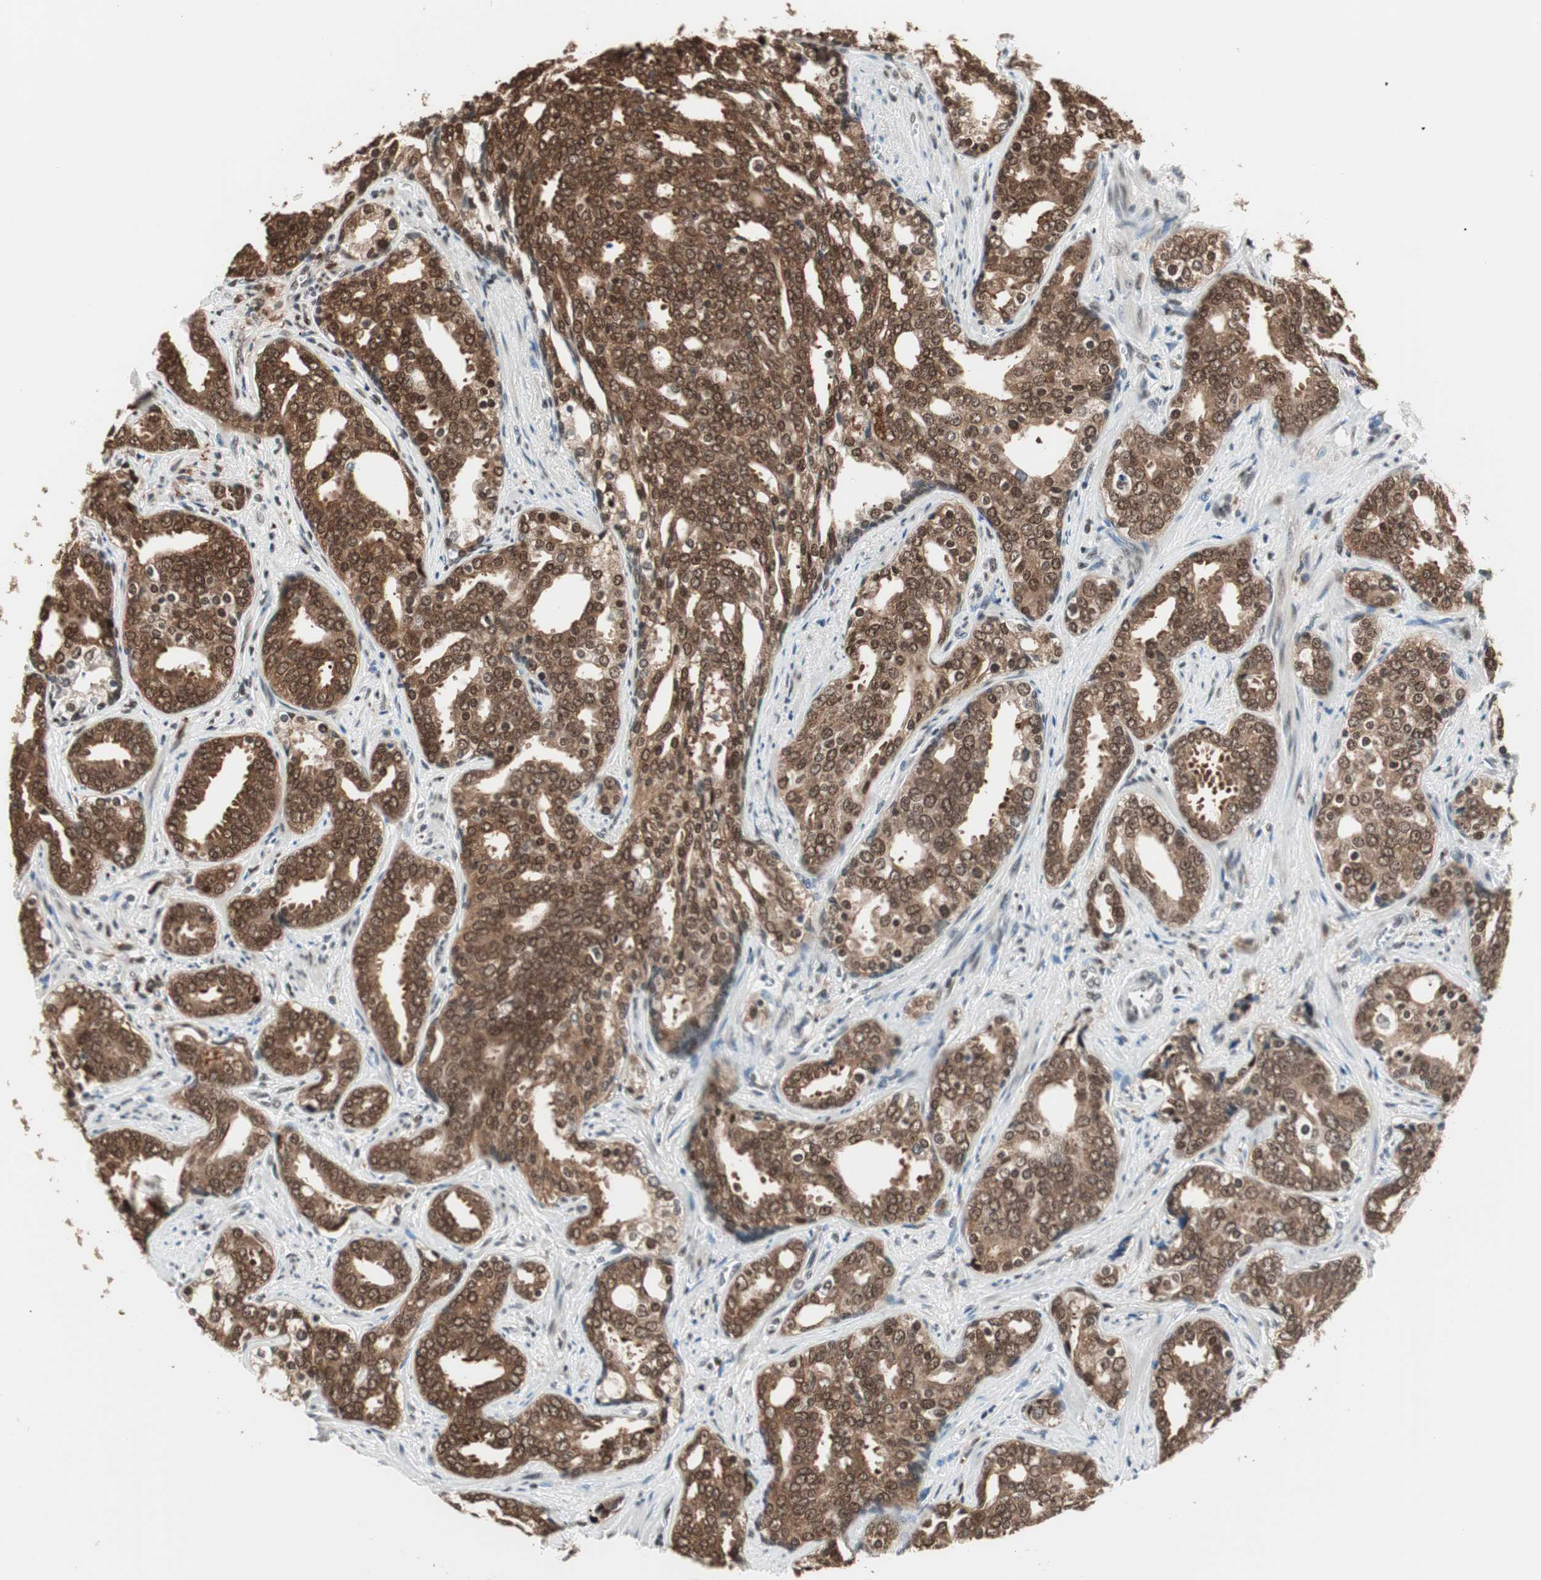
{"staining": {"intensity": "strong", "quantity": ">75%", "location": "cytoplasmic/membranous,nuclear"}, "tissue": "prostate cancer", "cell_type": "Tumor cells", "image_type": "cancer", "snomed": [{"axis": "morphology", "description": "Adenocarcinoma, High grade"}, {"axis": "topography", "description": "Prostate"}], "caption": "Immunohistochemistry (IHC) of prostate adenocarcinoma (high-grade) demonstrates high levels of strong cytoplasmic/membranous and nuclear expression in approximately >75% of tumor cells. (Stains: DAB in brown, nuclei in blue, Microscopy: brightfield microscopy at high magnification).", "gene": "SMARCE1", "patient": {"sex": "male", "age": 67}}